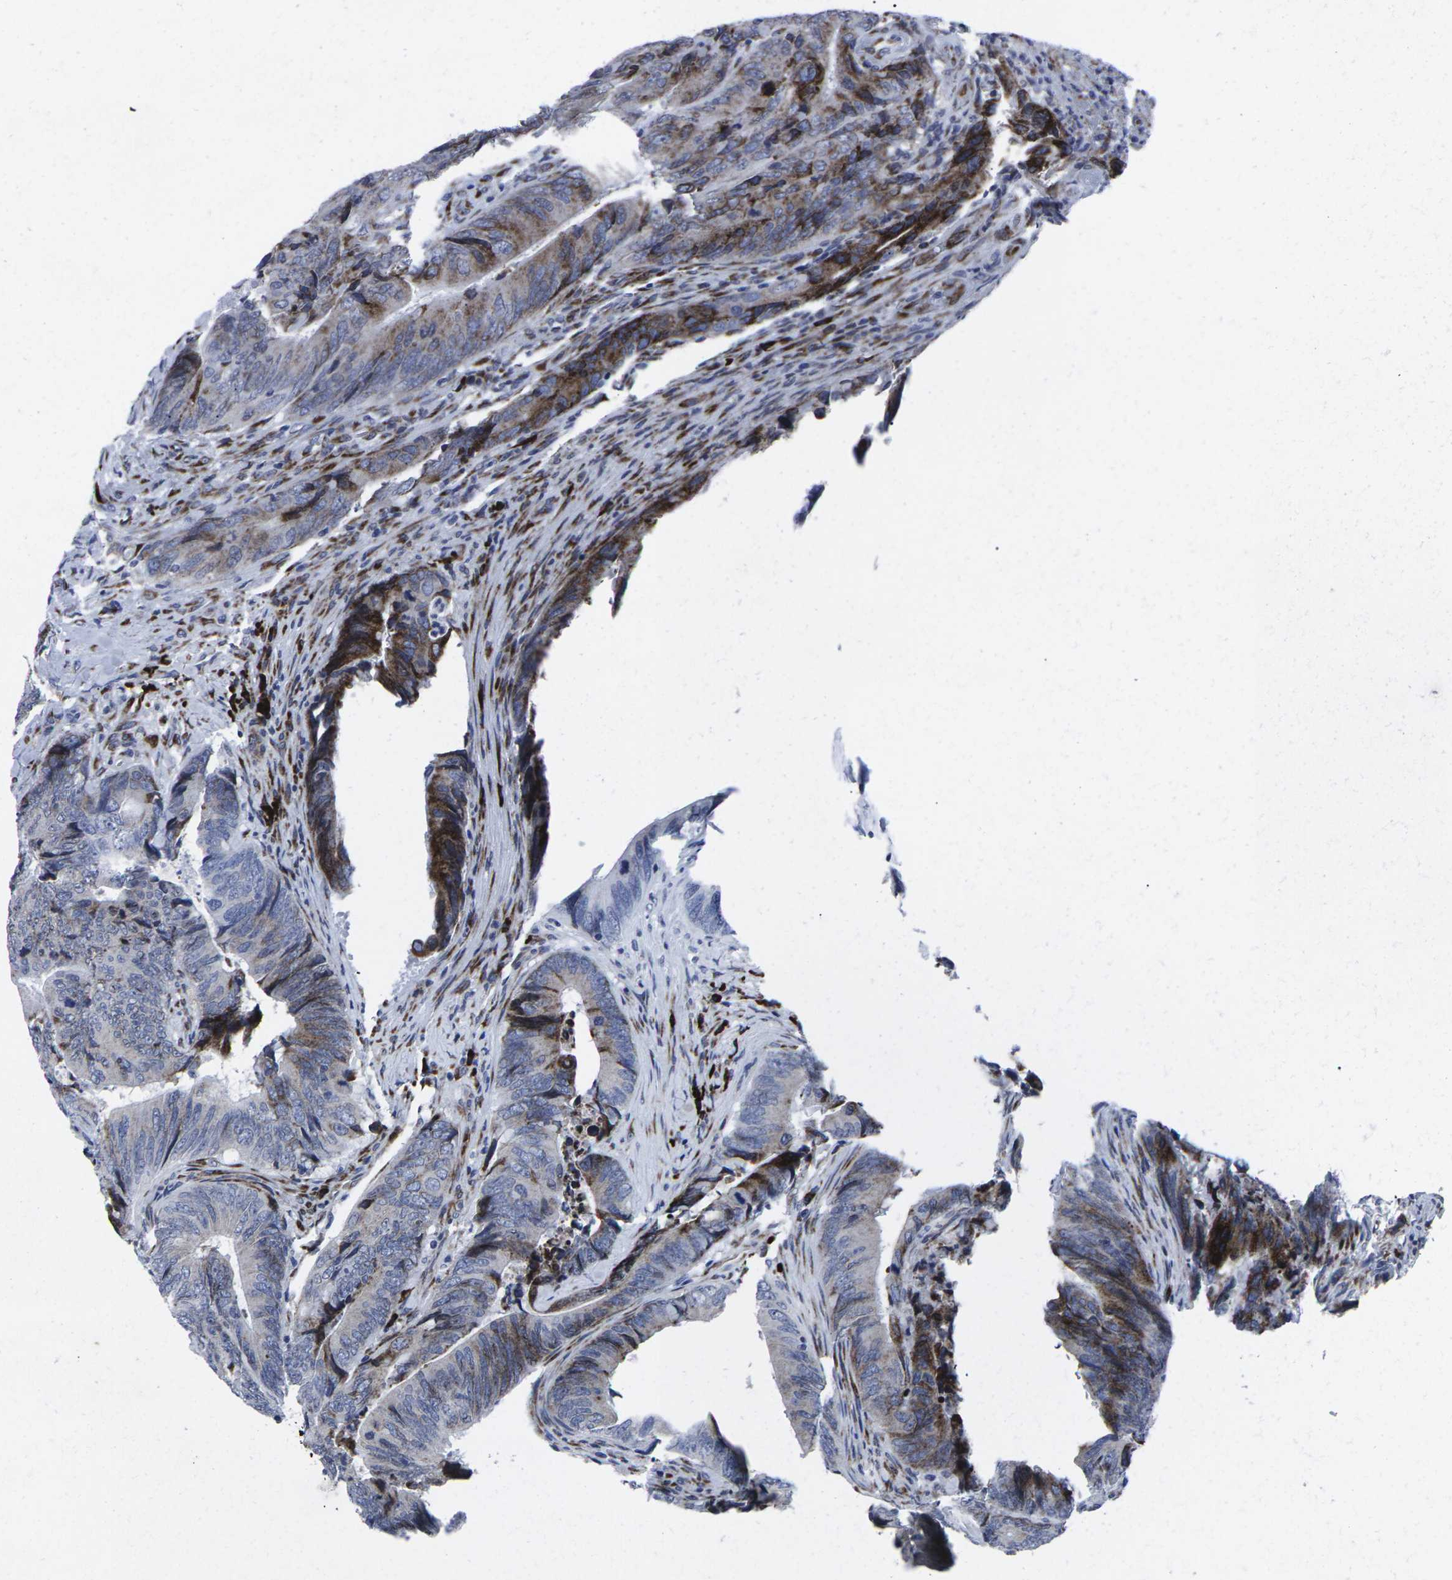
{"staining": {"intensity": "moderate", "quantity": "<25%", "location": "cytoplasmic/membranous"}, "tissue": "colorectal cancer", "cell_type": "Tumor cells", "image_type": "cancer", "snomed": [{"axis": "morphology", "description": "Normal tissue, NOS"}, {"axis": "morphology", "description": "Adenocarcinoma, NOS"}, {"axis": "topography", "description": "Colon"}], "caption": "The histopathology image reveals staining of colorectal cancer, revealing moderate cytoplasmic/membranous protein positivity (brown color) within tumor cells. (Brightfield microscopy of DAB IHC at high magnification).", "gene": "RPN1", "patient": {"sex": "male", "age": 56}}